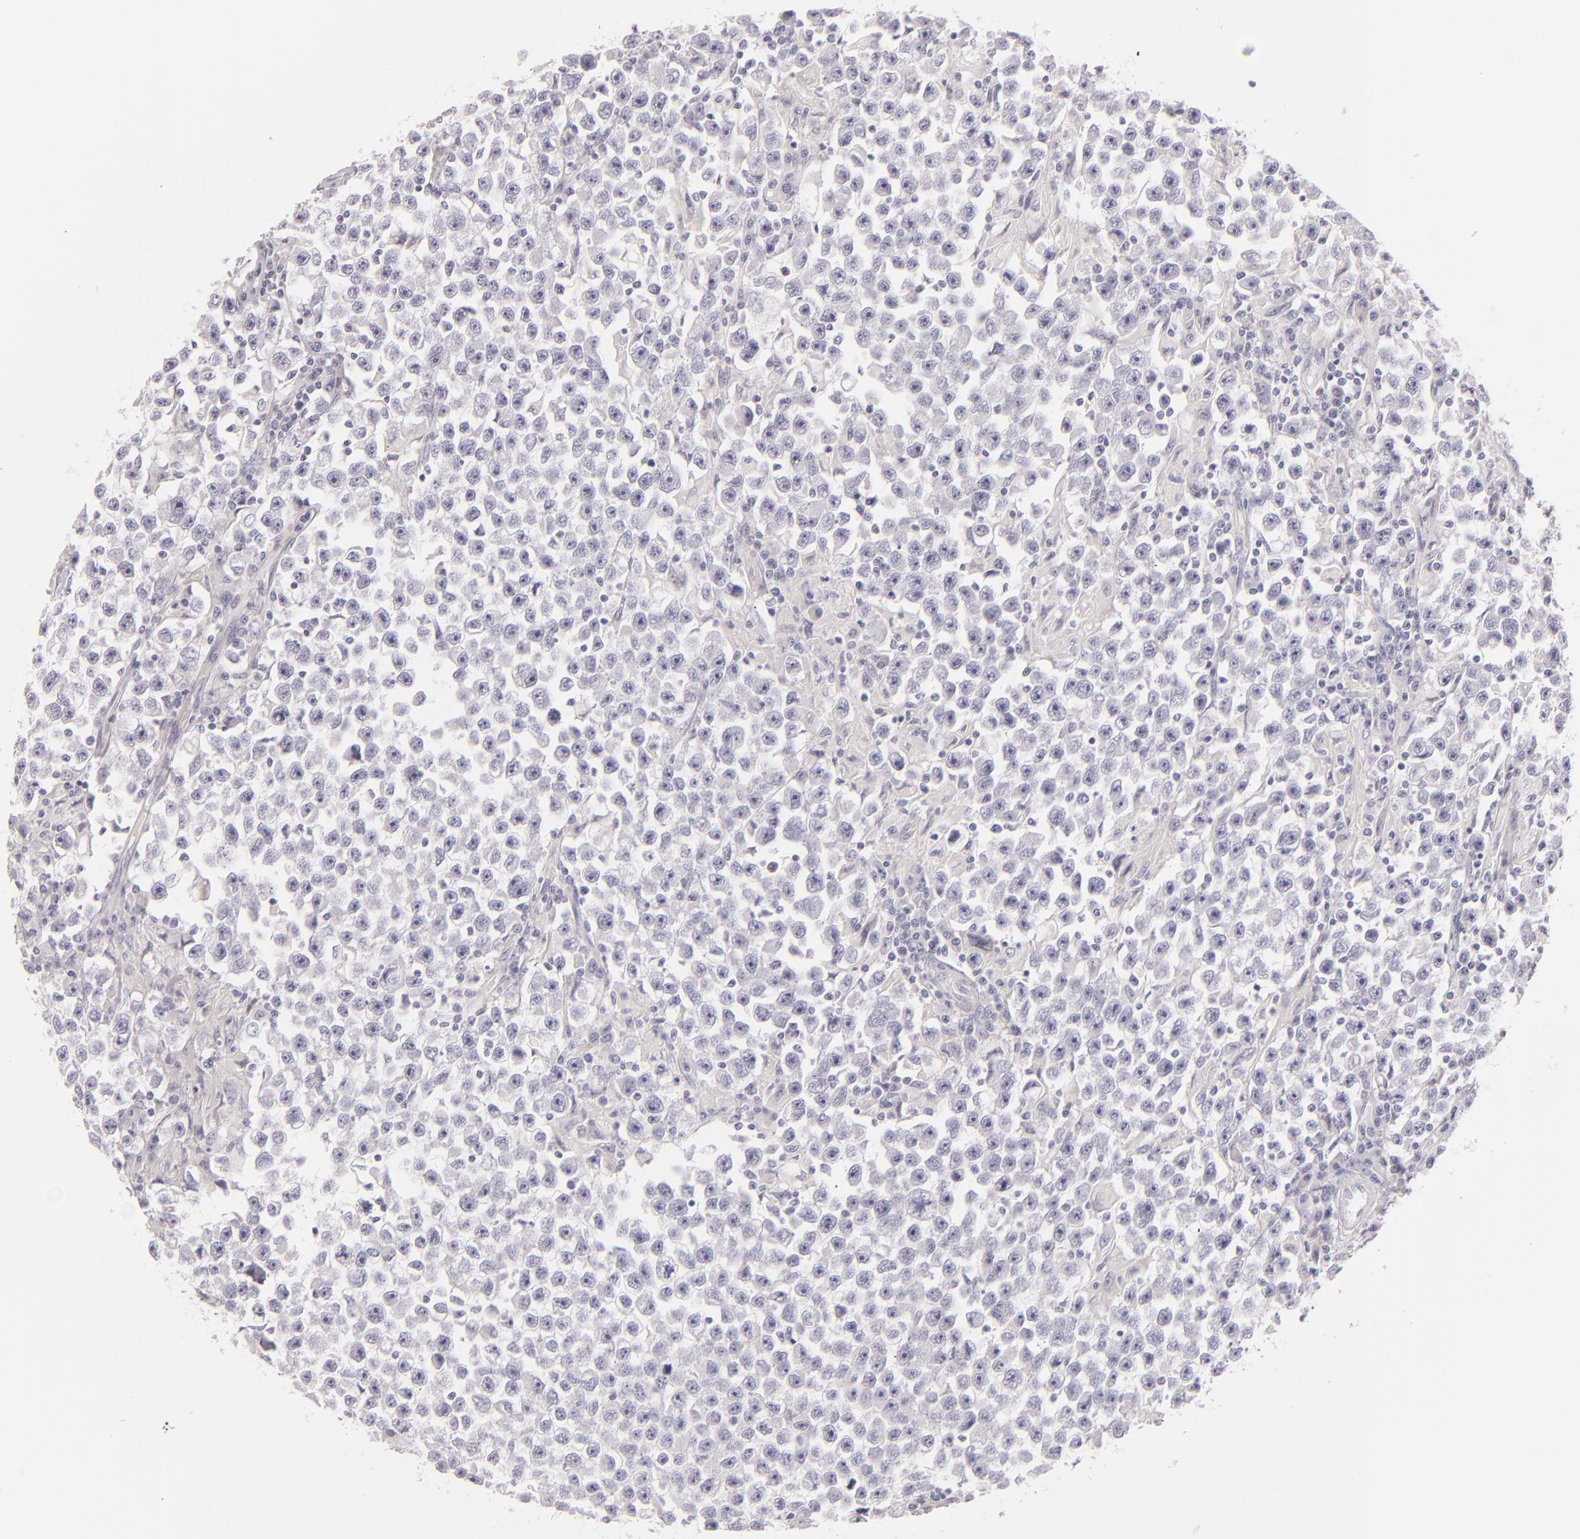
{"staining": {"intensity": "negative", "quantity": "none", "location": "none"}, "tissue": "testis cancer", "cell_type": "Tumor cells", "image_type": "cancer", "snomed": [{"axis": "morphology", "description": "Seminoma, NOS"}, {"axis": "topography", "description": "Testis"}], "caption": "There is no significant positivity in tumor cells of testis cancer (seminoma). The staining is performed using DAB brown chromogen with nuclei counter-stained in using hematoxylin.", "gene": "FABP1", "patient": {"sex": "male", "age": 33}}